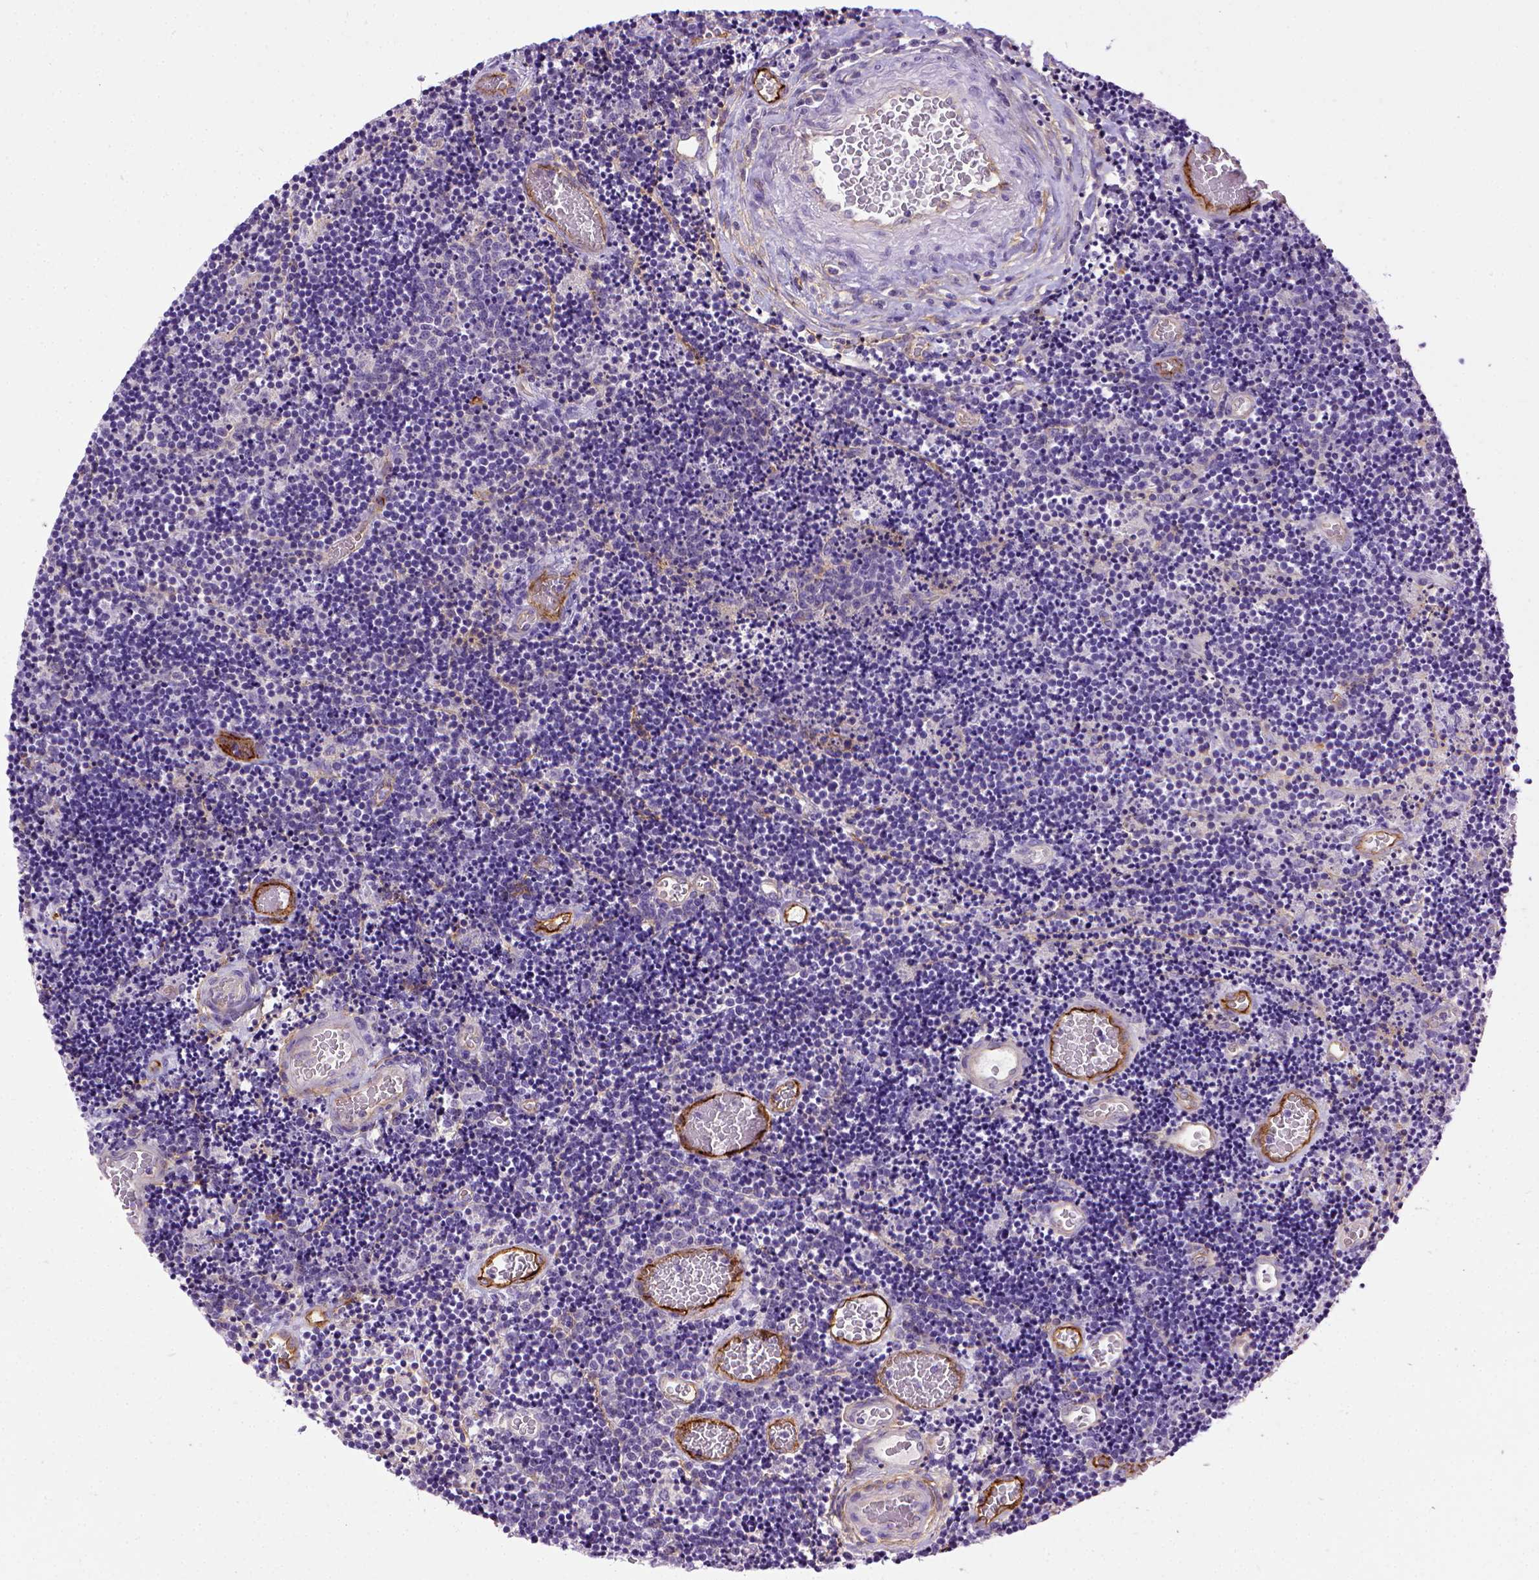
{"staining": {"intensity": "negative", "quantity": "none", "location": "none"}, "tissue": "lymphoma", "cell_type": "Tumor cells", "image_type": "cancer", "snomed": [{"axis": "morphology", "description": "Malignant lymphoma, non-Hodgkin's type, Low grade"}, {"axis": "topography", "description": "Brain"}], "caption": "Lymphoma was stained to show a protein in brown. There is no significant positivity in tumor cells. (DAB immunohistochemistry (IHC), high magnification).", "gene": "ENG", "patient": {"sex": "female", "age": 66}}